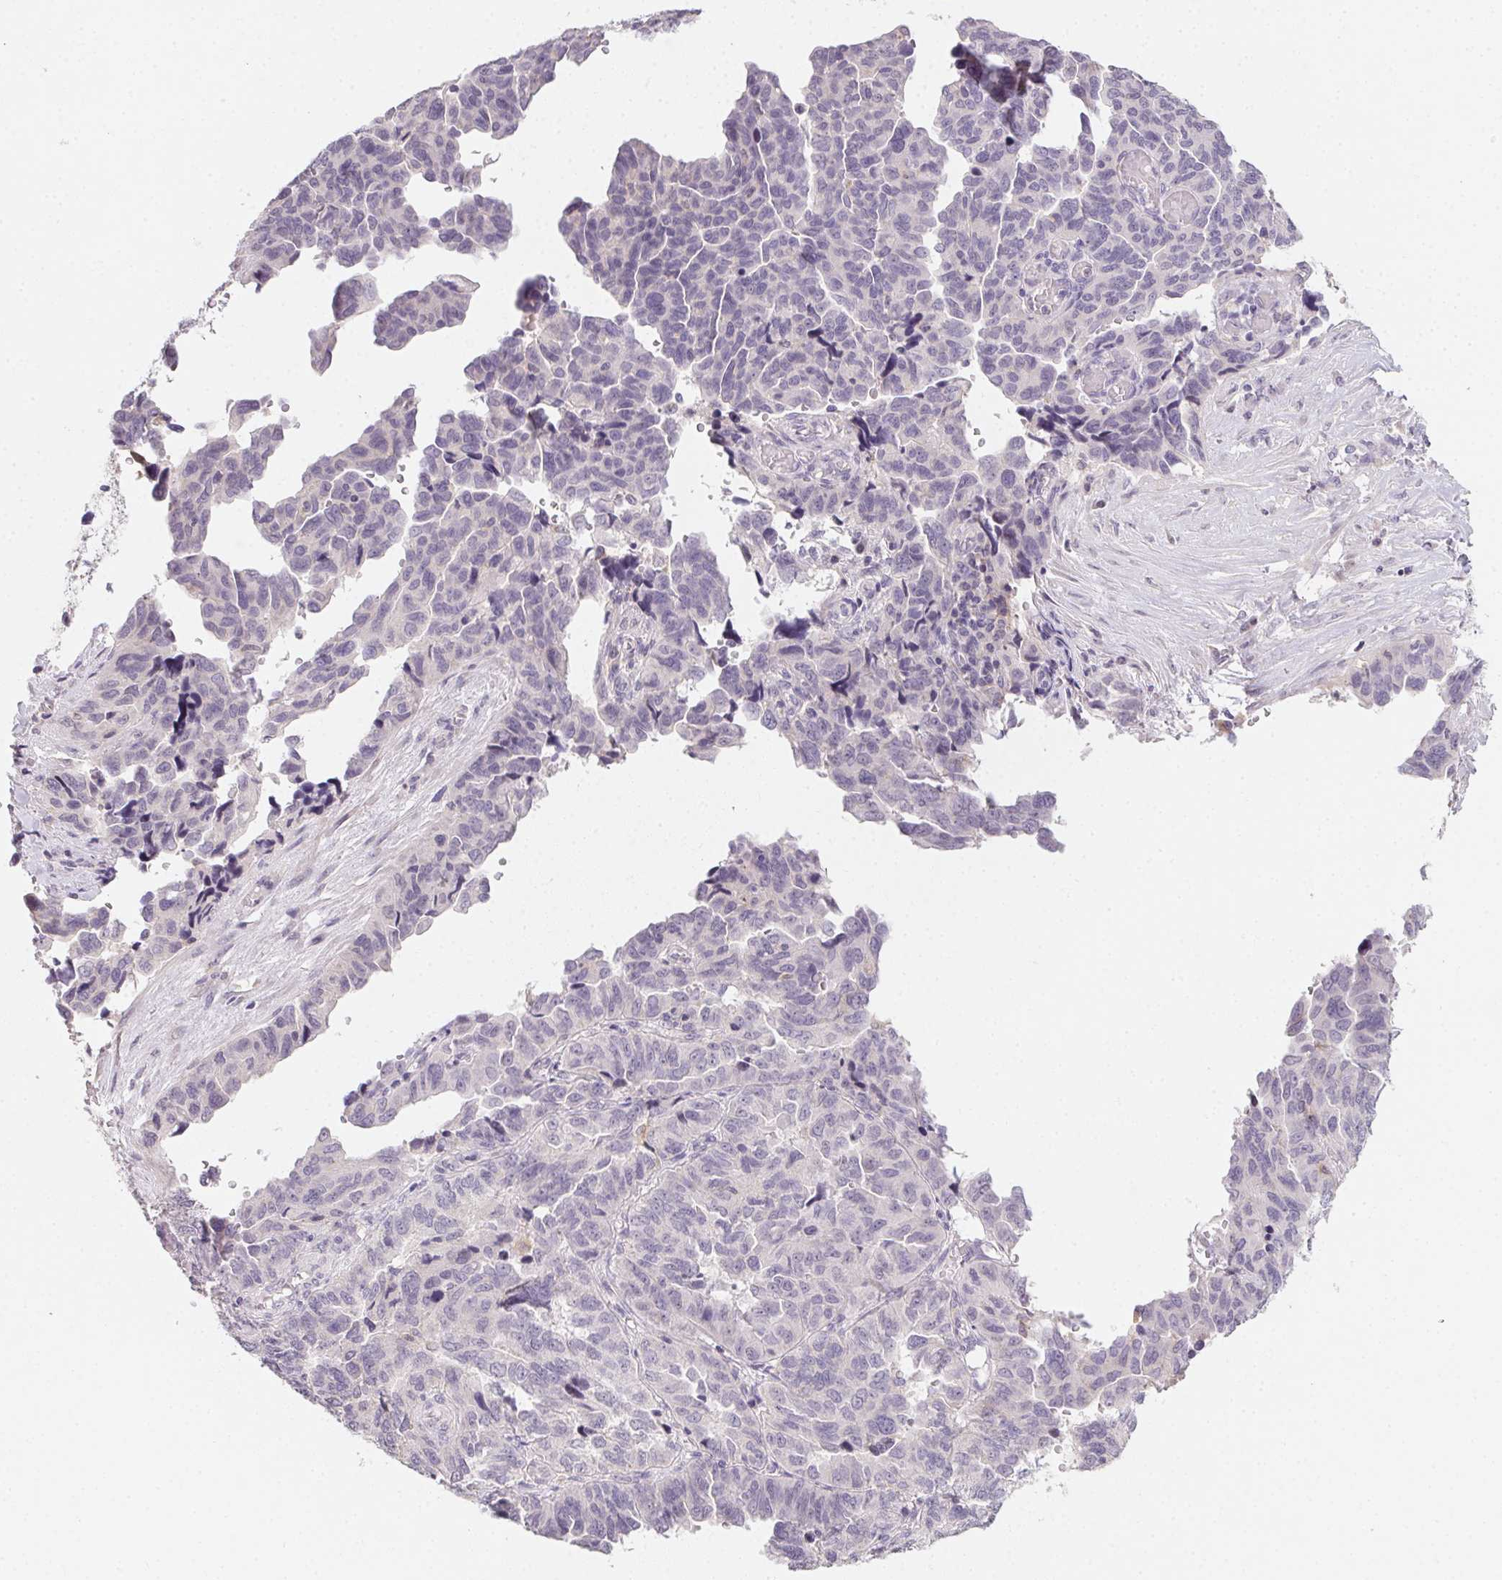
{"staining": {"intensity": "negative", "quantity": "none", "location": "none"}, "tissue": "ovarian cancer", "cell_type": "Tumor cells", "image_type": "cancer", "snomed": [{"axis": "morphology", "description": "Cystadenocarcinoma, serous, NOS"}, {"axis": "topography", "description": "Ovary"}], "caption": "Ovarian serous cystadenocarcinoma was stained to show a protein in brown. There is no significant staining in tumor cells. (DAB IHC visualized using brightfield microscopy, high magnification).", "gene": "SLC6A18", "patient": {"sex": "female", "age": 64}}